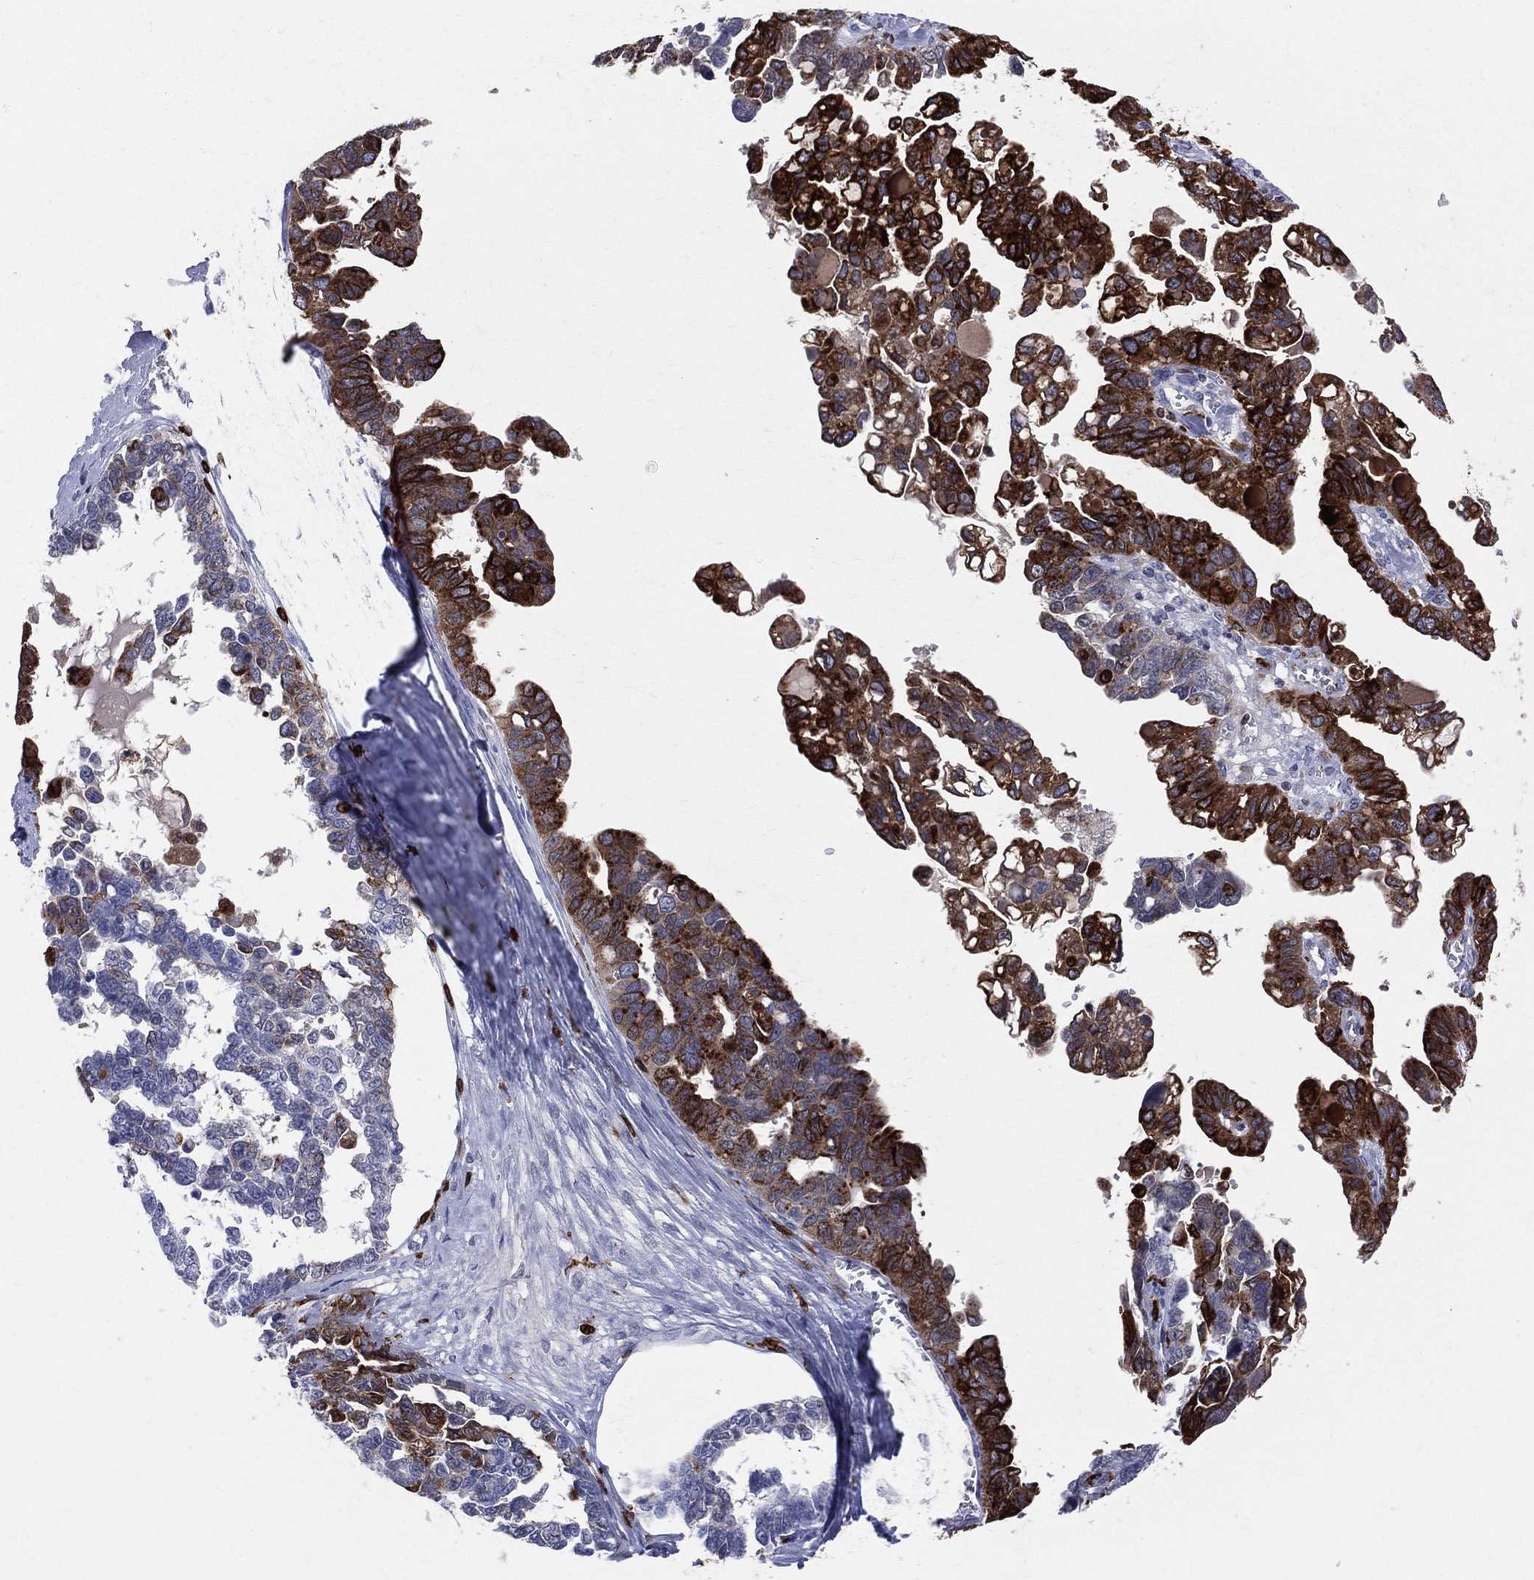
{"staining": {"intensity": "strong", "quantity": ">75%", "location": "cytoplasmic/membranous"}, "tissue": "ovarian cancer", "cell_type": "Tumor cells", "image_type": "cancer", "snomed": [{"axis": "morphology", "description": "Cystadenocarcinoma, serous, NOS"}, {"axis": "topography", "description": "Ovary"}], "caption": "Tumor cells show high levels of strong cytoplasmic/membranous positivity in approximately >75% of cells in human ovarian cancer.", "gene": "CD74", "patient": {"sex": "female", "age": 69}}